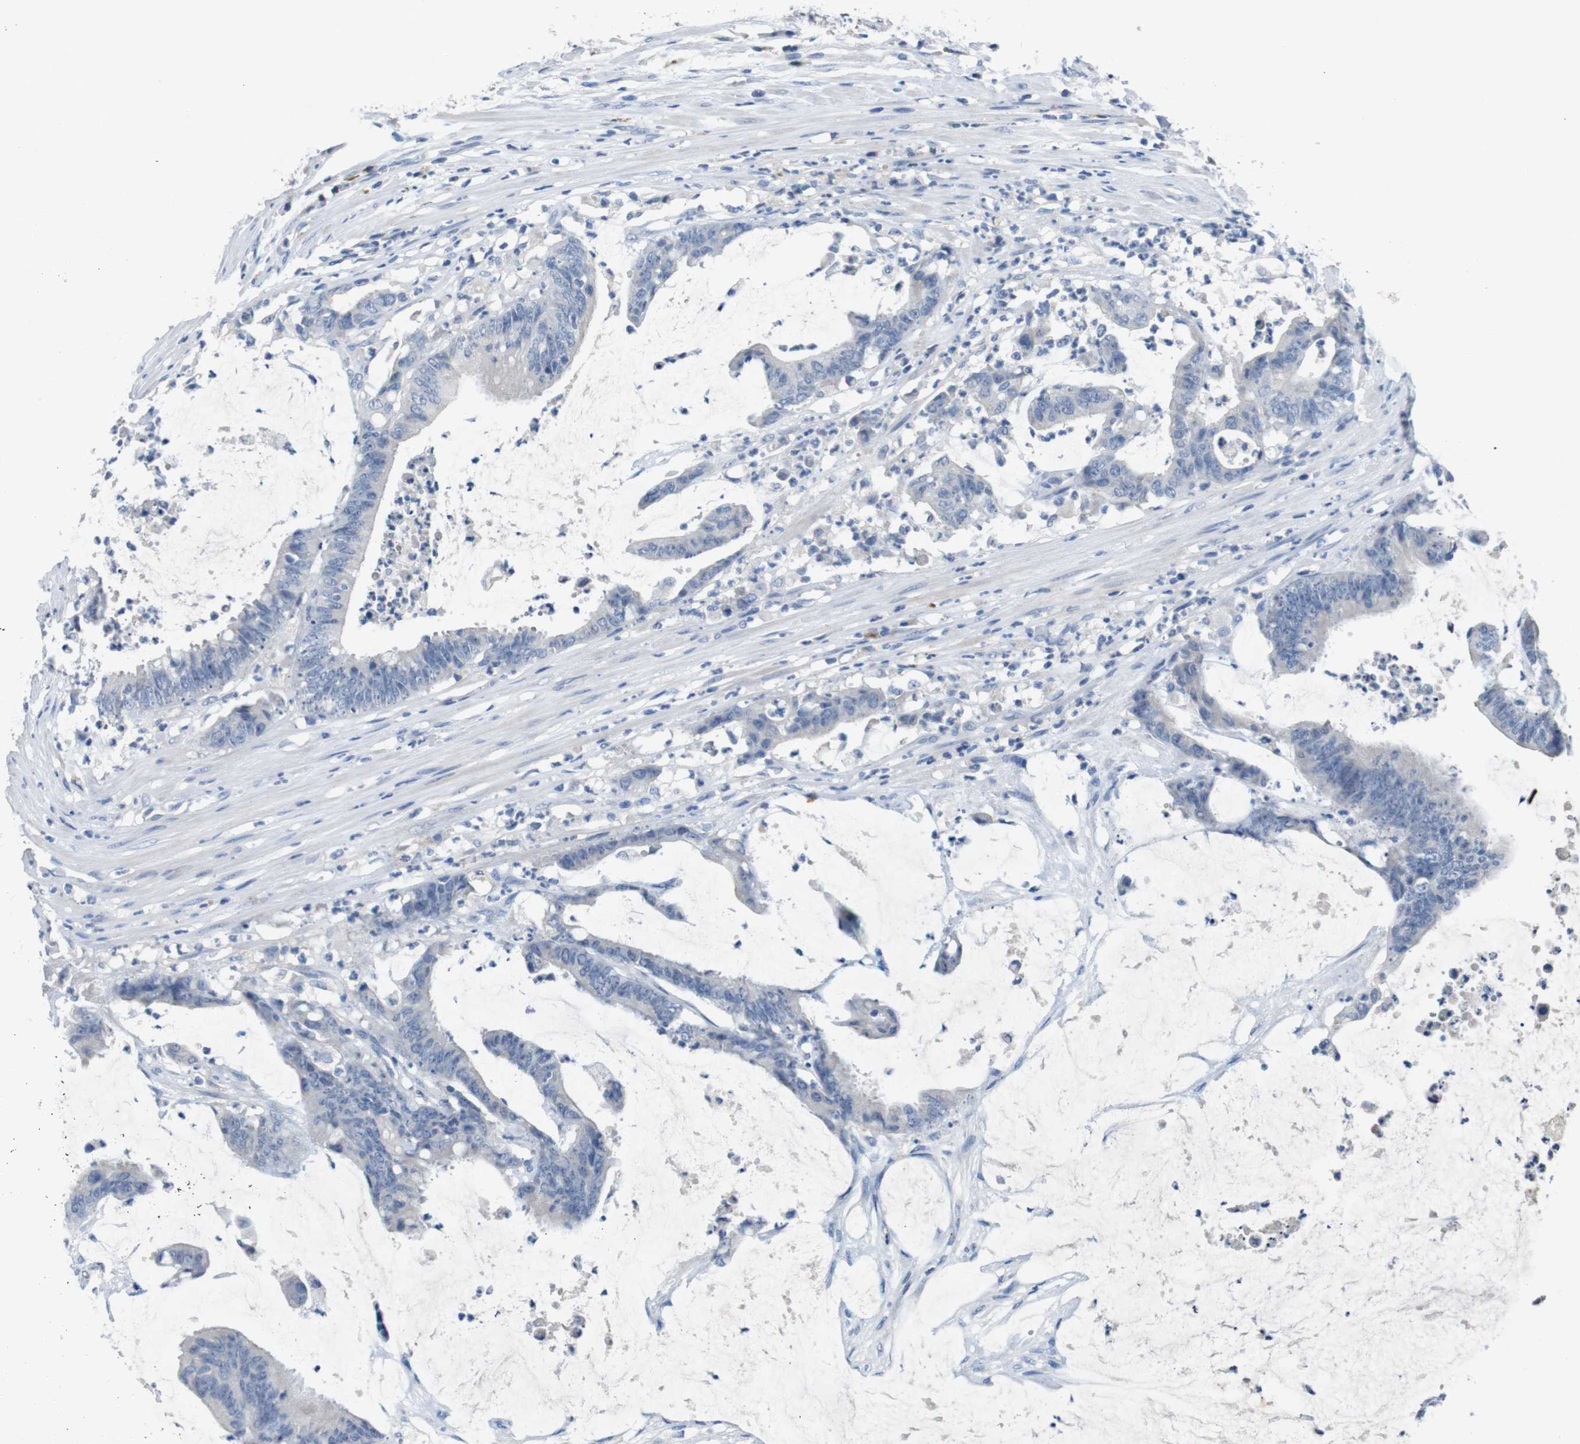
{"staining": {"intensity": "negative", "quantity": "none", "location": "none"}, "tissue": "colorectal cancer", "cell_type": "Tumor cells", "image_type": "cancer", "snomed": [{"axis": "morphology", "description": "Adenocarcinoma, NOS"}, {"axis": "topography", "description": "Rectum"}], "caption": "The micrograph demonstrates no staining of tumor cells in colorectal cancer (adenocarcinoma).", "gene": "SLC2A8", "patient": {"sex": "female", "age": 66}}